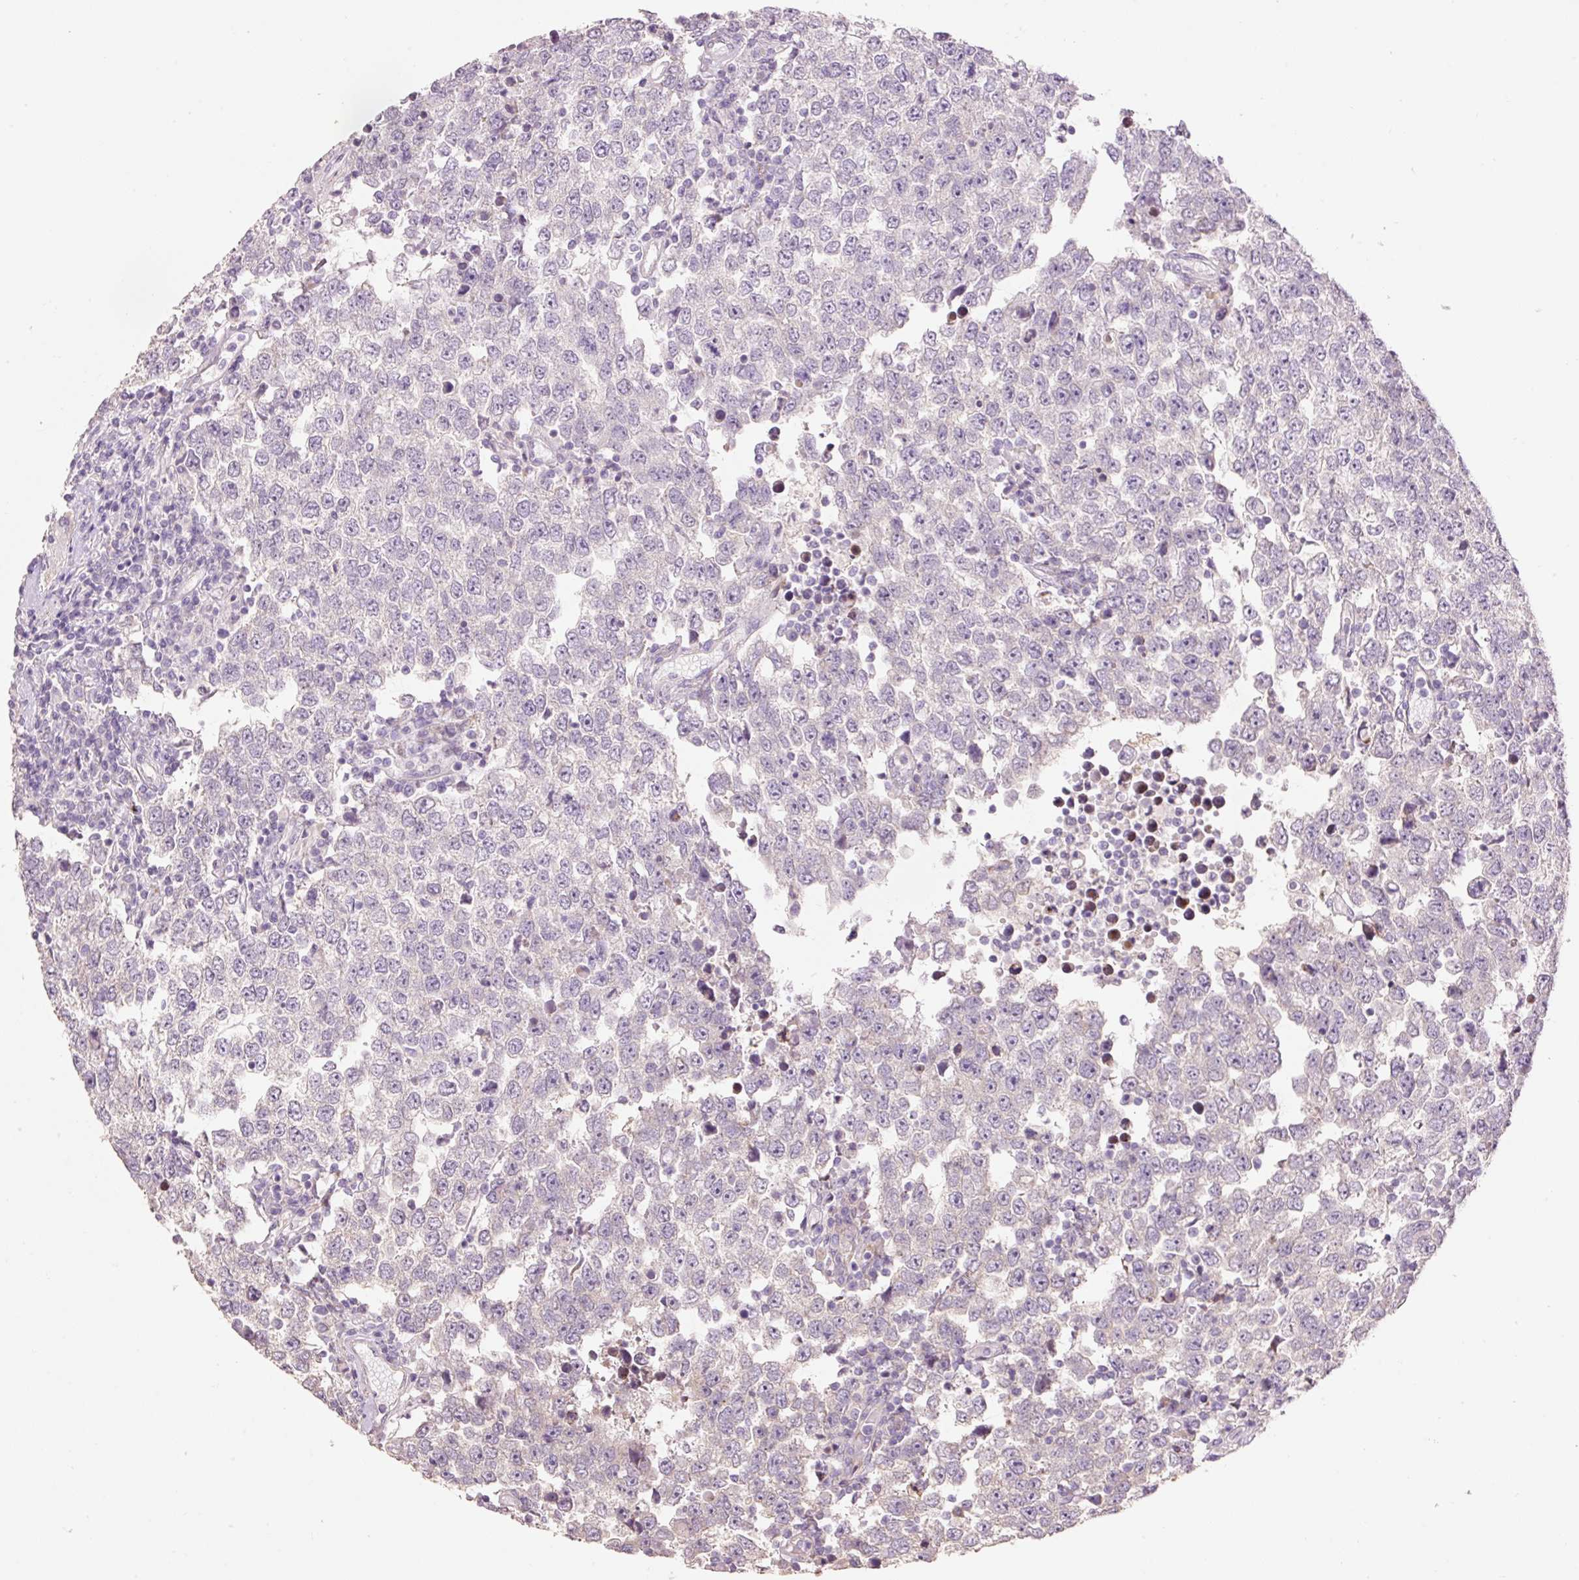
{"staining": {"intensity": "negative", "quantity": "none", "location": "none"}, "tissue": "testis cancer", "cell_type": "Tumor cells", "image_type": "cancer", "snomed": [{"axis": "morphology", "description": "Seminoma, NOS"}, {"axis": "morphology", "description": "Carcinoma, Embryonal, NOS"}, {"axis": "topography", "description": "Testis"}], "caption": "The image demonstrates no significant expression in tumor cells of testis embryonal carcinoma. The staining was performed using DAB (3,3'-diaminobenzidine) to visualize the protein expression in brown, while the nuclei were stained in blue with hematoxylin (Magnification: 20x).", "gene": "HAX1", "patient": {"sex": "male", "age": 28}}